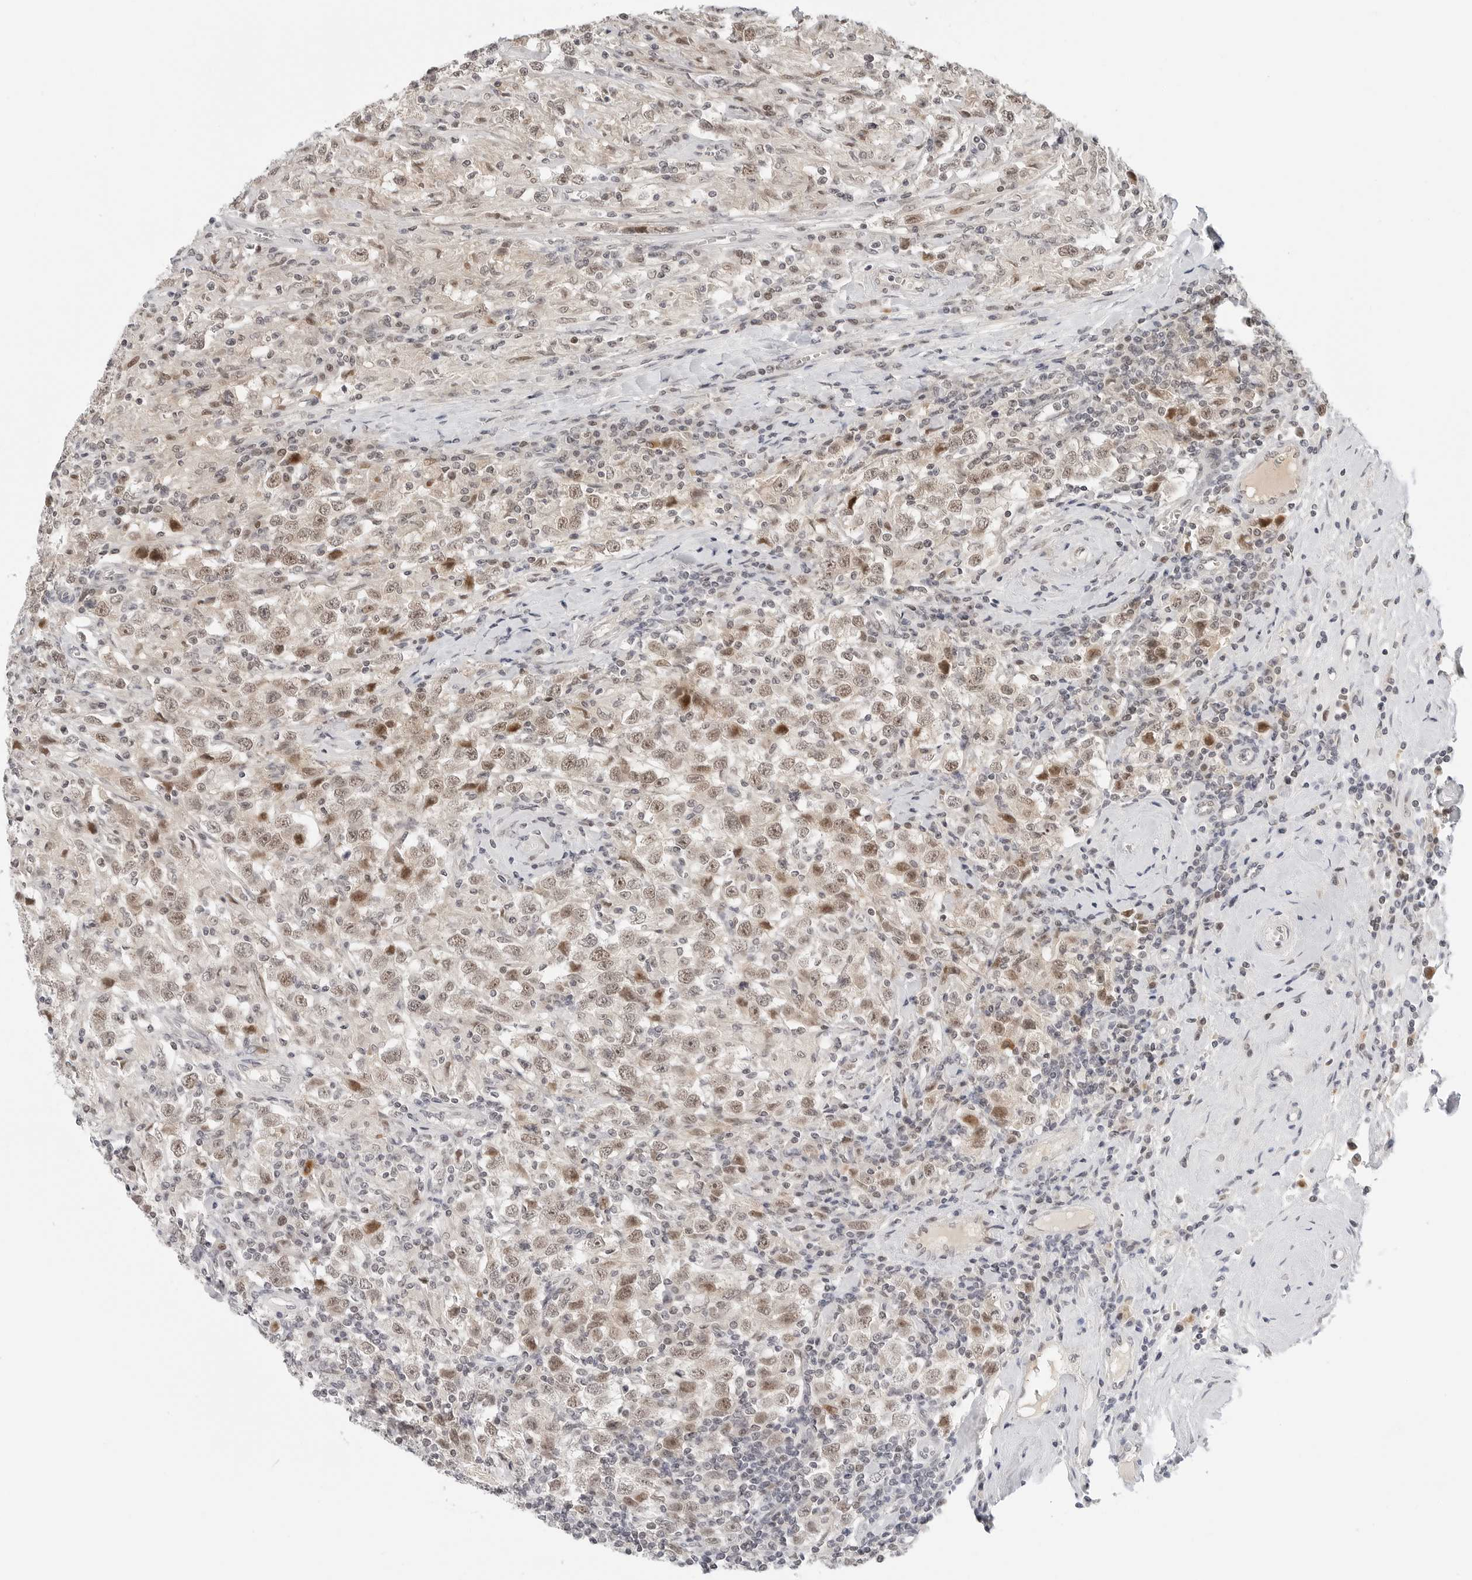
{"staining": {"intensity": "moderate", "quantity": "25%-75%", "location": "nuclear"}, "tissue": "testis cancer", "cell_type": "Tumor cells", "image_type": "cancer", "snomed": [{"axis": "morphology", "description": "Seminoma, NOS"}, {"axis": "topography", "description": "Testis"}], "caption": "A brown stain labels moderate nuclear expression of a protein in seminoma (testis) tumor cells. Using DAB (brown) and hematoxylin (blue) stains, captured at high magnification using brightfield microscopy.", "gene": "TSEN2", "patient": {"sex": "male", "age": 41}}